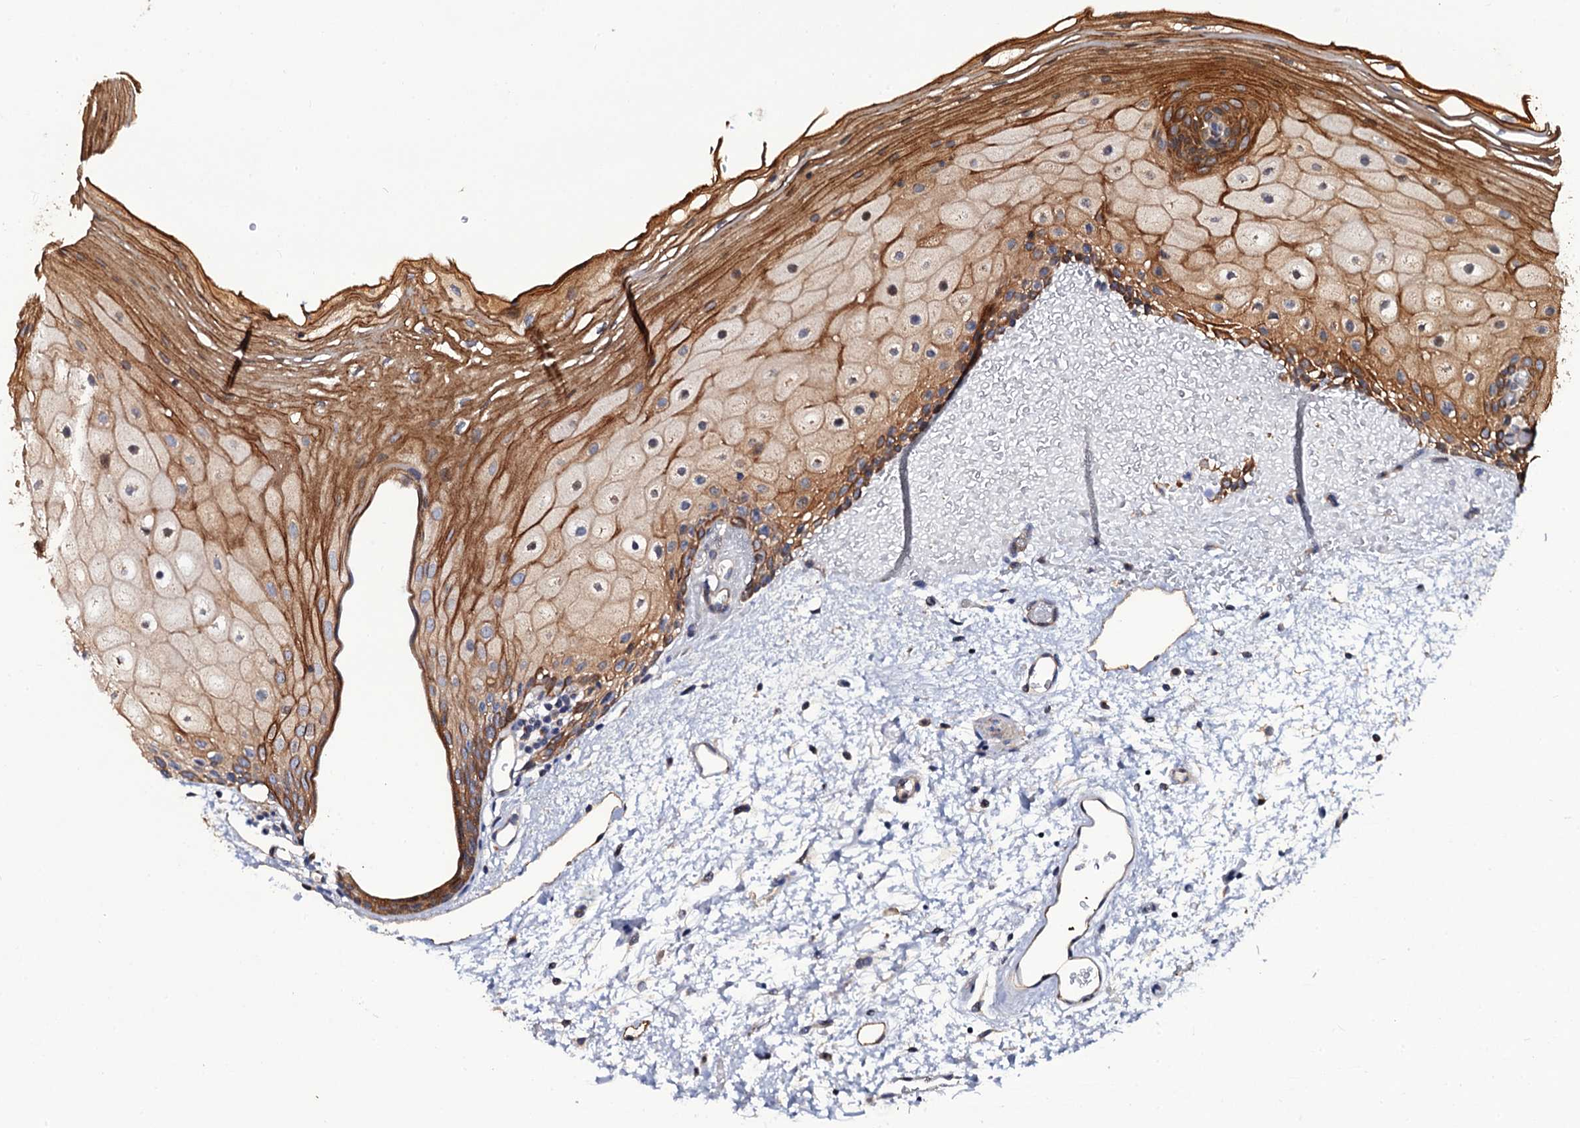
{"staining": {"intensity": "moderate", "quantity": ">75%", "location": "cytoplasmic/membranous,nuclear"}, "tissue": "oral mucosa", "cell_type": "Squamous epithelial cells", "image_type": "normal", "snomed": [{"axis": "morphology", "description": "Normal tissue, NOS"}, {"axis": "topography", "description": "Oral tissue"}], "caption": "Protein analysis of normal oral mucosa exhibits moderate cytoplasmic/membranous,nuclear expression in about >75% of squamous epithelial cells.", "gene": "LRRC63", "patient": {"sex": "female", "age": 70}}